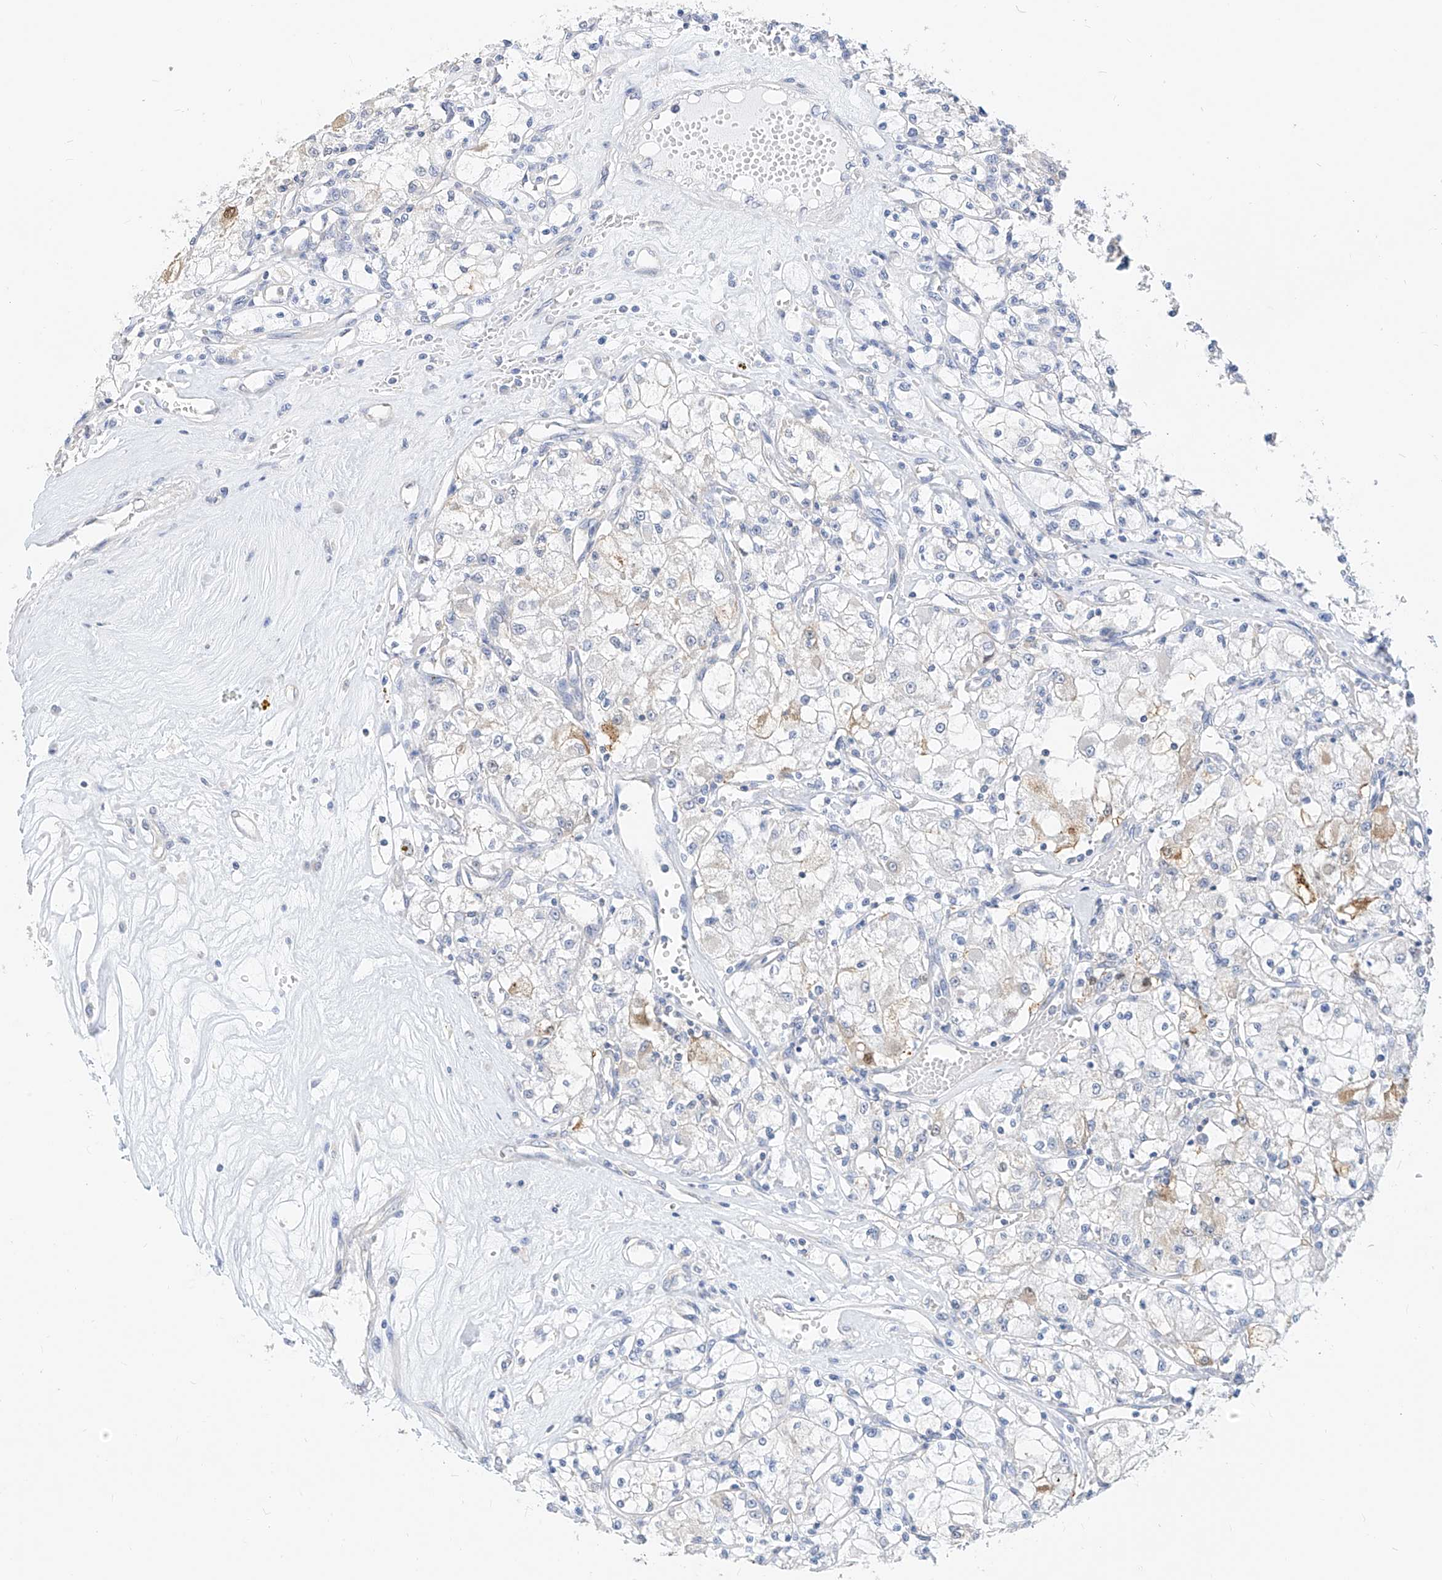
{"staining": {"intensity": "negative", "quantity": "none", "location": "none"}, "tissue": "renal cancer", "cell_type": "Tumor cells", "image_type": "cancer", "snomed": [{"axis": "morphology", "description": "Adenocarcinoma, NOS"}, {"axis": "topography", "description": "Kidney"}], "caption": "High magnification brightfield microscopy of renal cancer stained with DAB (3,3'-diaminobenzidine) (brown) and counterstained with hematoxylin (blue): tumor cells show no significant staining.", "gene": "ZZEF1", "patient": {"sex": "female", "age": 59}}